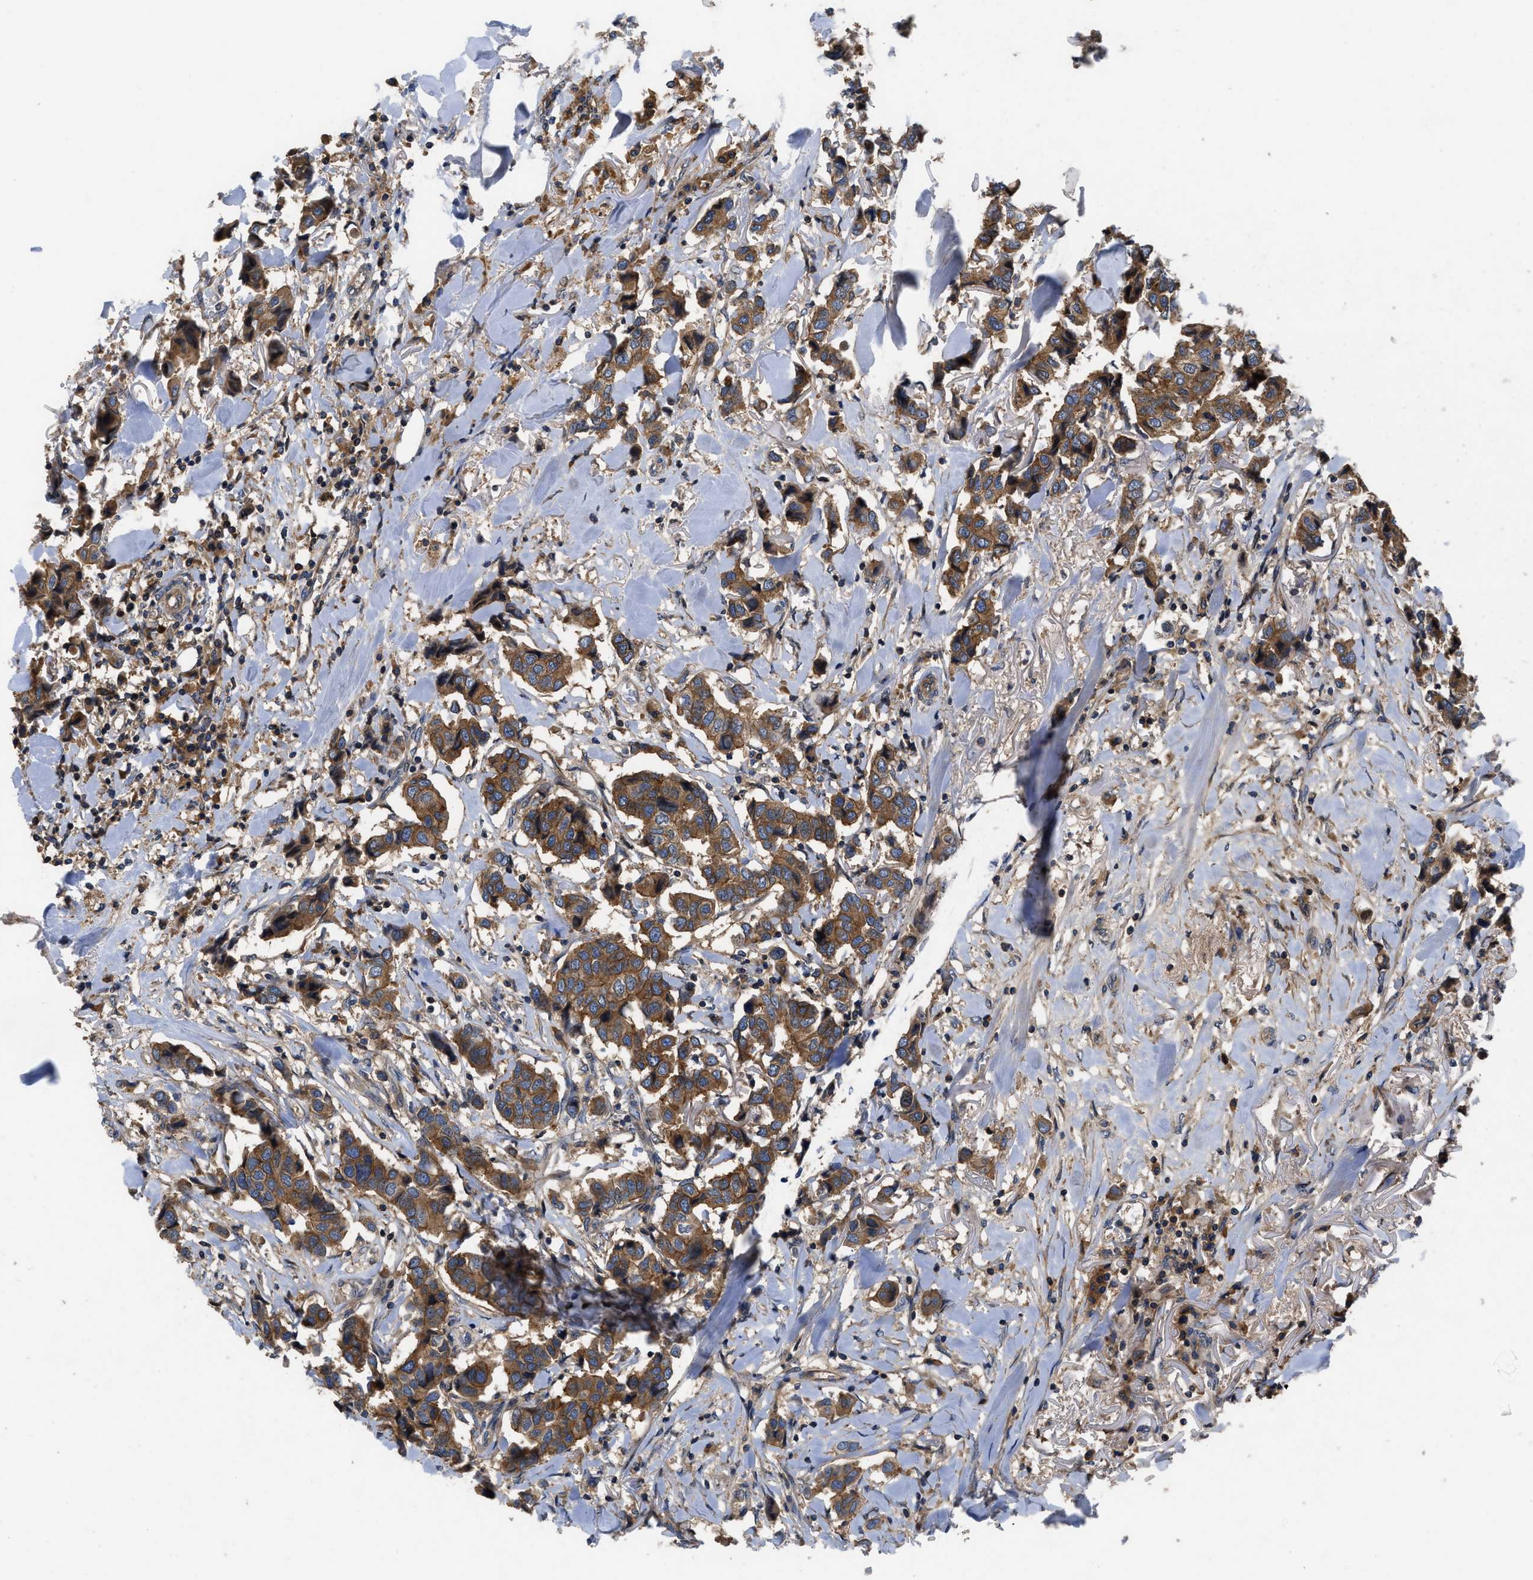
{"staining": {"intensity": "strong", "quantity": ">75%", "location": "cytoplasmic/membranous"}, "tissue": "breast cancer", "cell_type": "Tumor cells", "image_type": "cancer", "snomed": [{"axis": "morphology", "description": "Duct carcinoma"}, {"axis": "topography", "description": "Breast"}], "caption": "Strong cytoplasmic/membranous positivity is present in about >75% of tumor cells in breast cancer.", "gene": "CNNM3", "patient": {"sex": "female", "age": 80}}